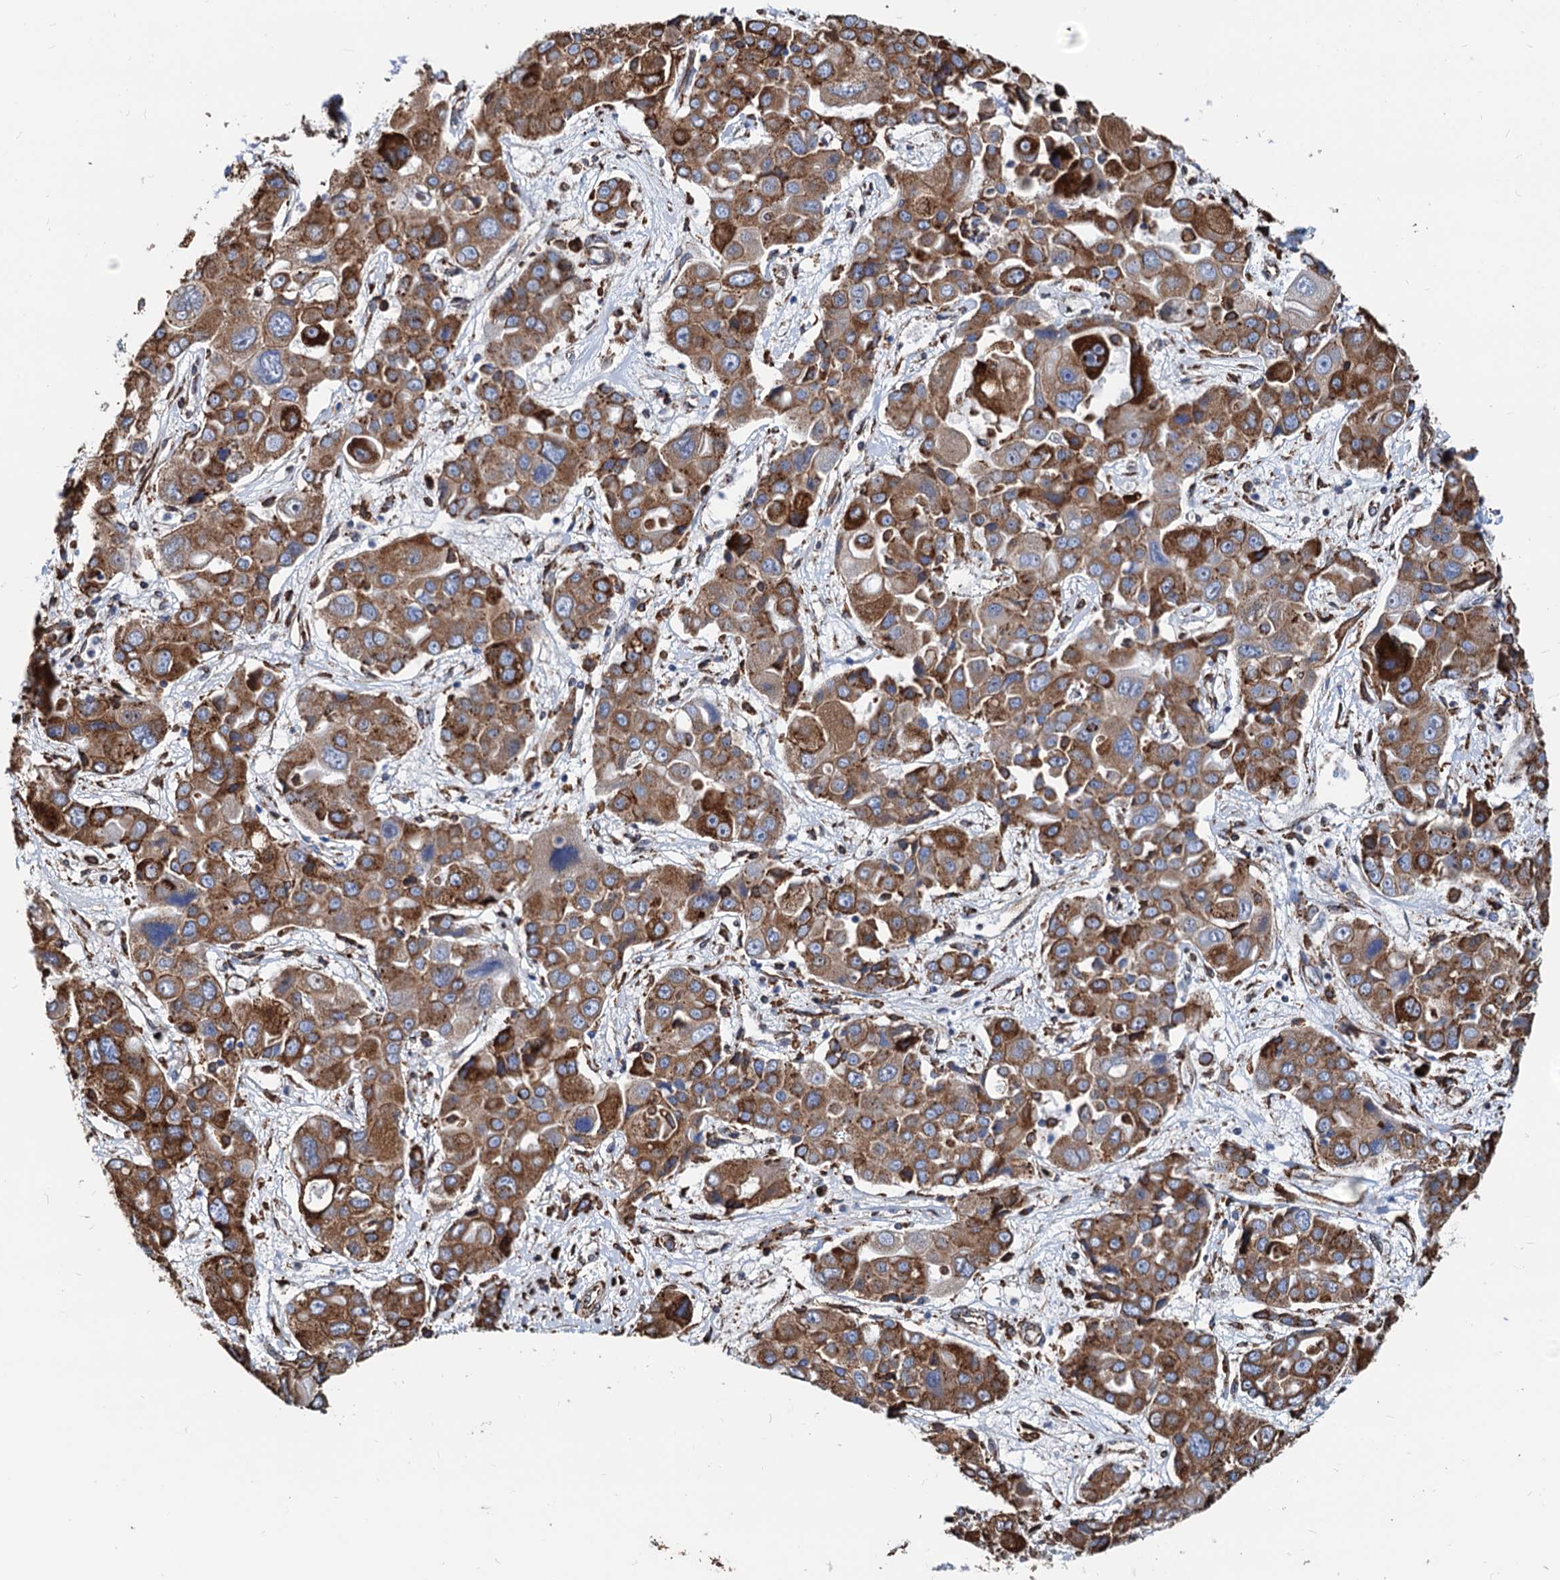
{"staining": {"intensity": "moderate", "quantity": ">75%", "location": "cytoplasmic/membranous"}, "tissue": "liver cancer", "cell_type": "Tumor cells", "image_type": "cancer", "snomed": [{"axis": "morphology", "description": "Cholangiocarcinoma"}, {"axis": "topography", "description": "Liver"}], "caption": "Immunohistochemistry of liver cancer (cholangiocarcinoma) reveals medium levels of moderate cytoplasmic/membranous expression in approximately >75% of tumor cells.", "gene": "HSPA5", "patient": {"sex": "male", "age": 67}}